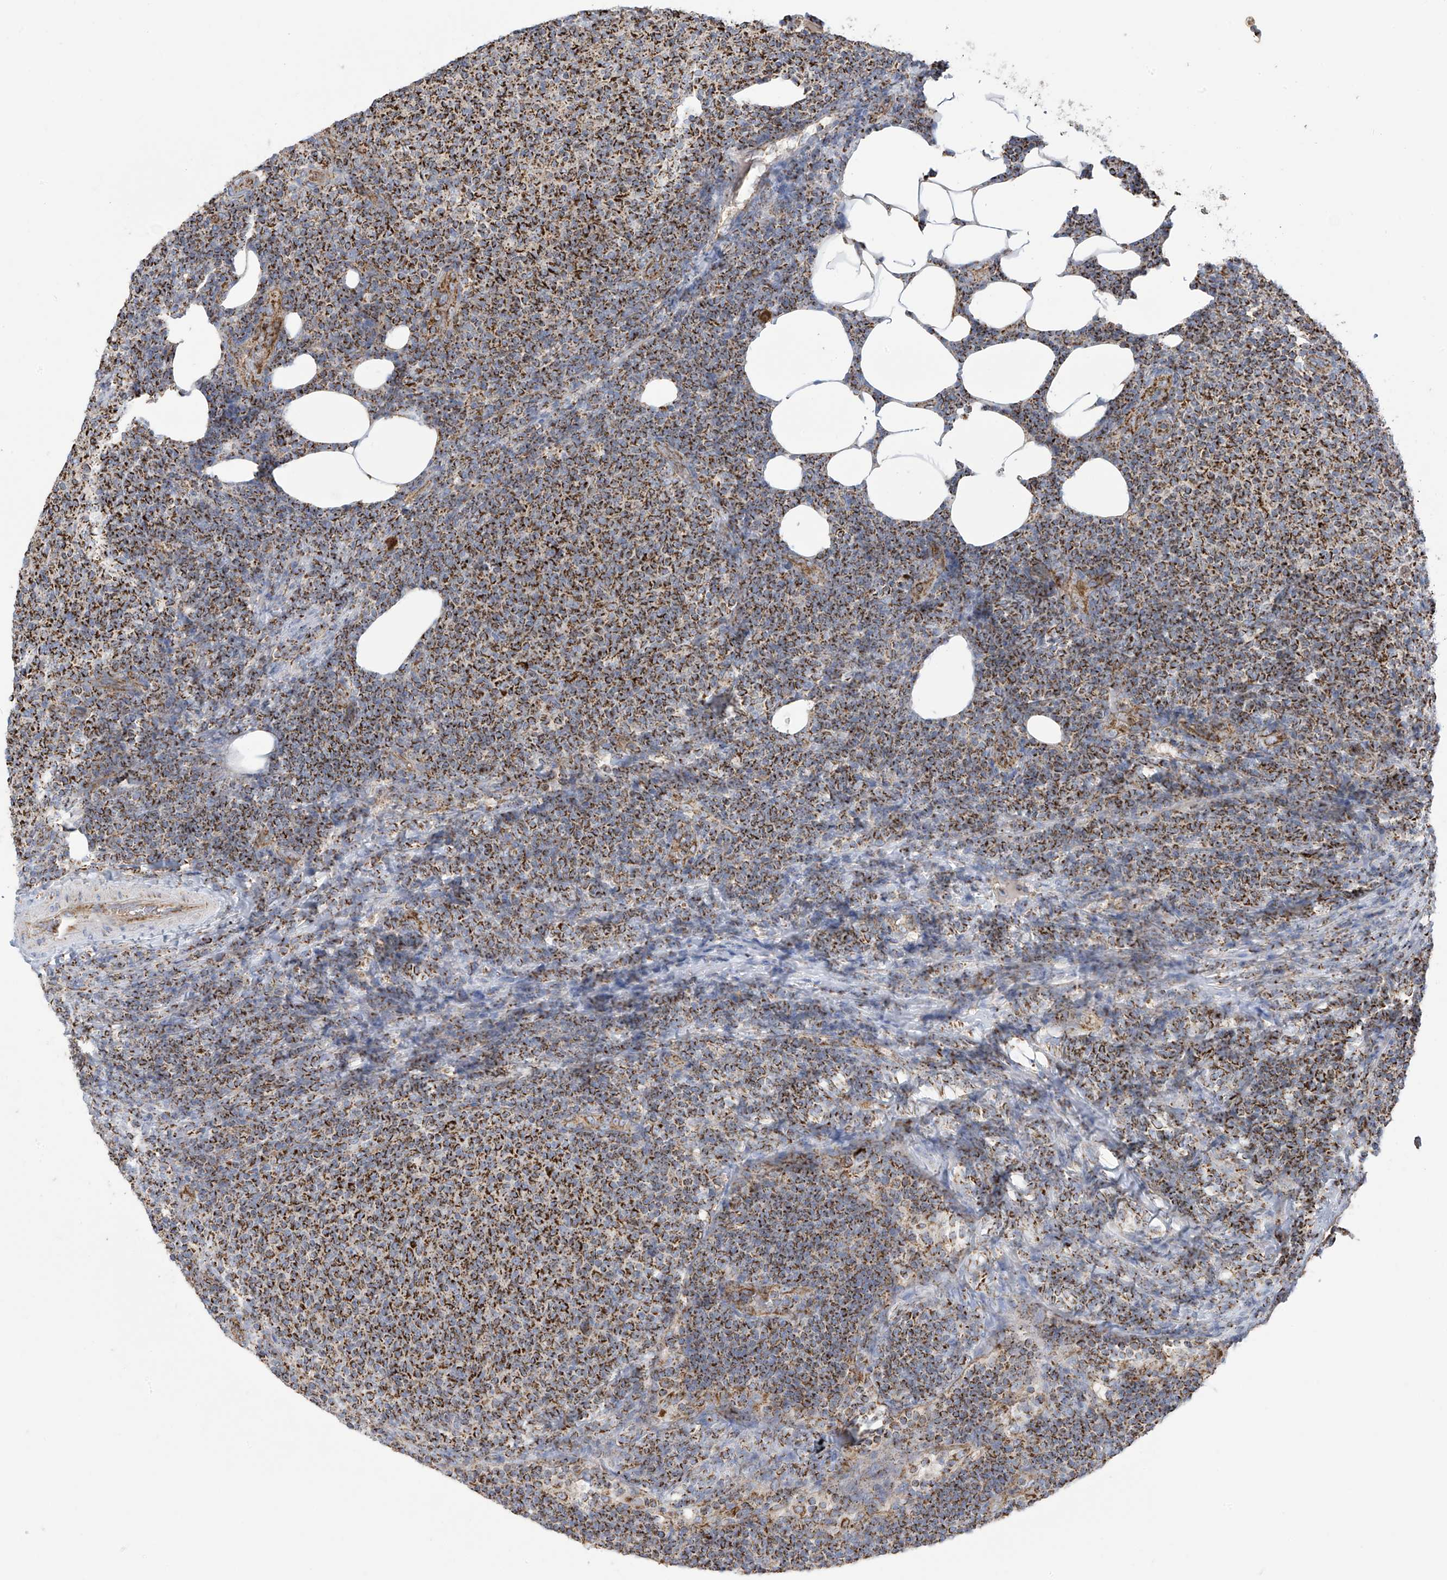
{"staining": {"intensity": "strong", "quantity": ">75%", "location": "cytoplasmic/membranous"}, "tissue": "lymphoma", "cell_type": "Tumor cells", "image_type": "cancer", "snomed": [{"axis": "morphology", "description": "Malignant lymphoma, non-Hodgkin's type, Low grade"}, {"axis": "topography", "description": "Lymph node"}], "caption": "This micrograph displays immunohistochemistry staining of lymphoma, with high strong cytoplasmic/membranous positivity in about >75% of tumor cells.", "gene": "PNPT1", "patient": {"sex": "male", "age": 66}}